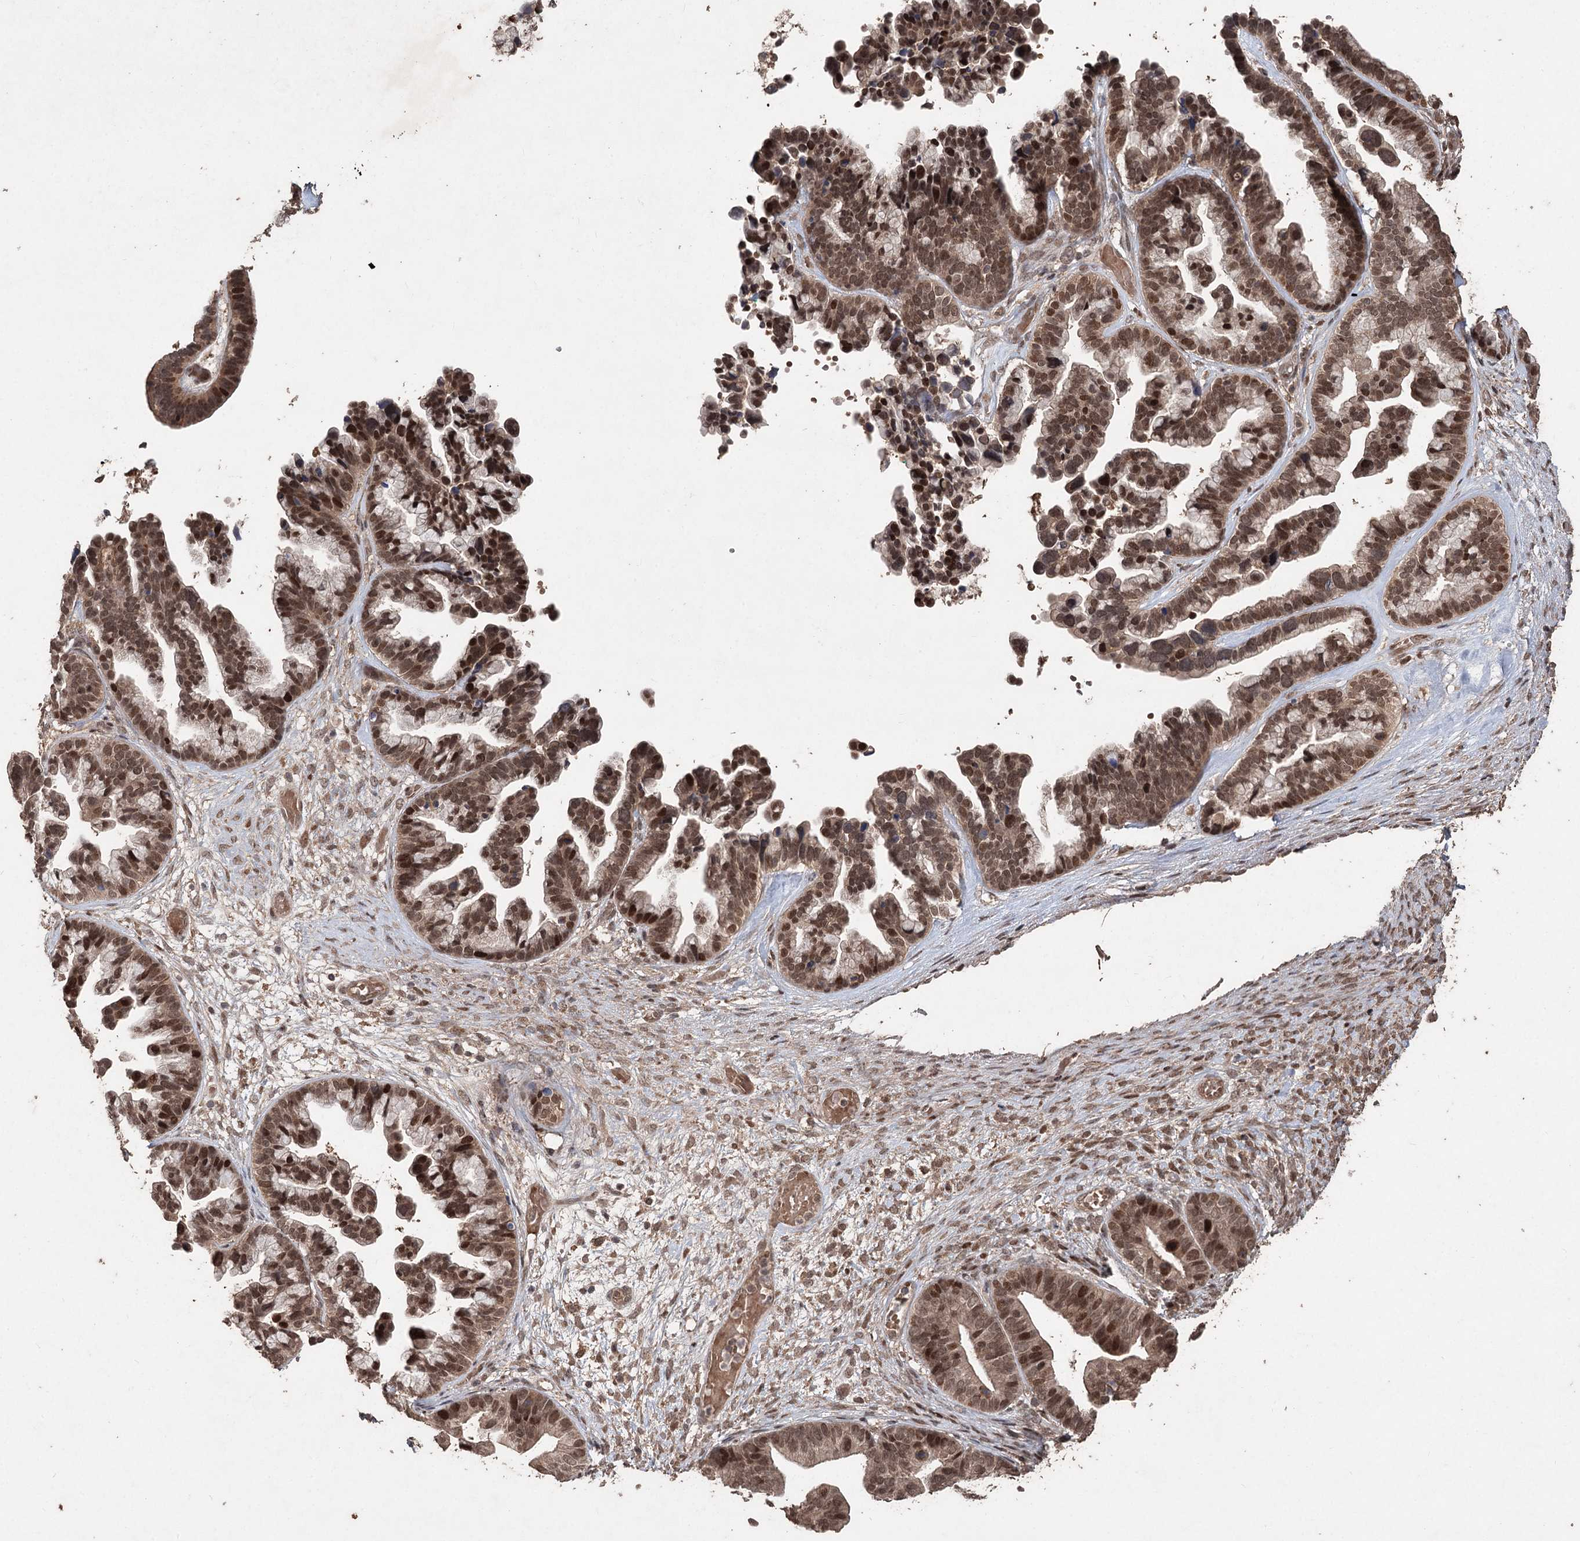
{"staining": {"intensity": "moderate", "quantity": ">75%", "location": "nuclear"}, "tissue": "ovarian cancer", "cell_type": "Tumor cells", "image_type": "cancer", "snomed": [{"axis": "morphology", "description": "Cystadenocarcinoma, serous, NOS"}, {"axis": "topography", "description": "Ovary"}], "caption": "IHC staining of ovarian cancer, which reveals medium levels of moderate nuclear expression in about >75% of tumor cells indicating moderate nuclear protein staining. The staining was performed using DAB (3,3'-diaminobenzidine) (brown) for protein detection and nuclei were counterstained in hematoxylin (blue).", "gene": "FBXO7", "patient": {"sex": "female", "age": 56}}